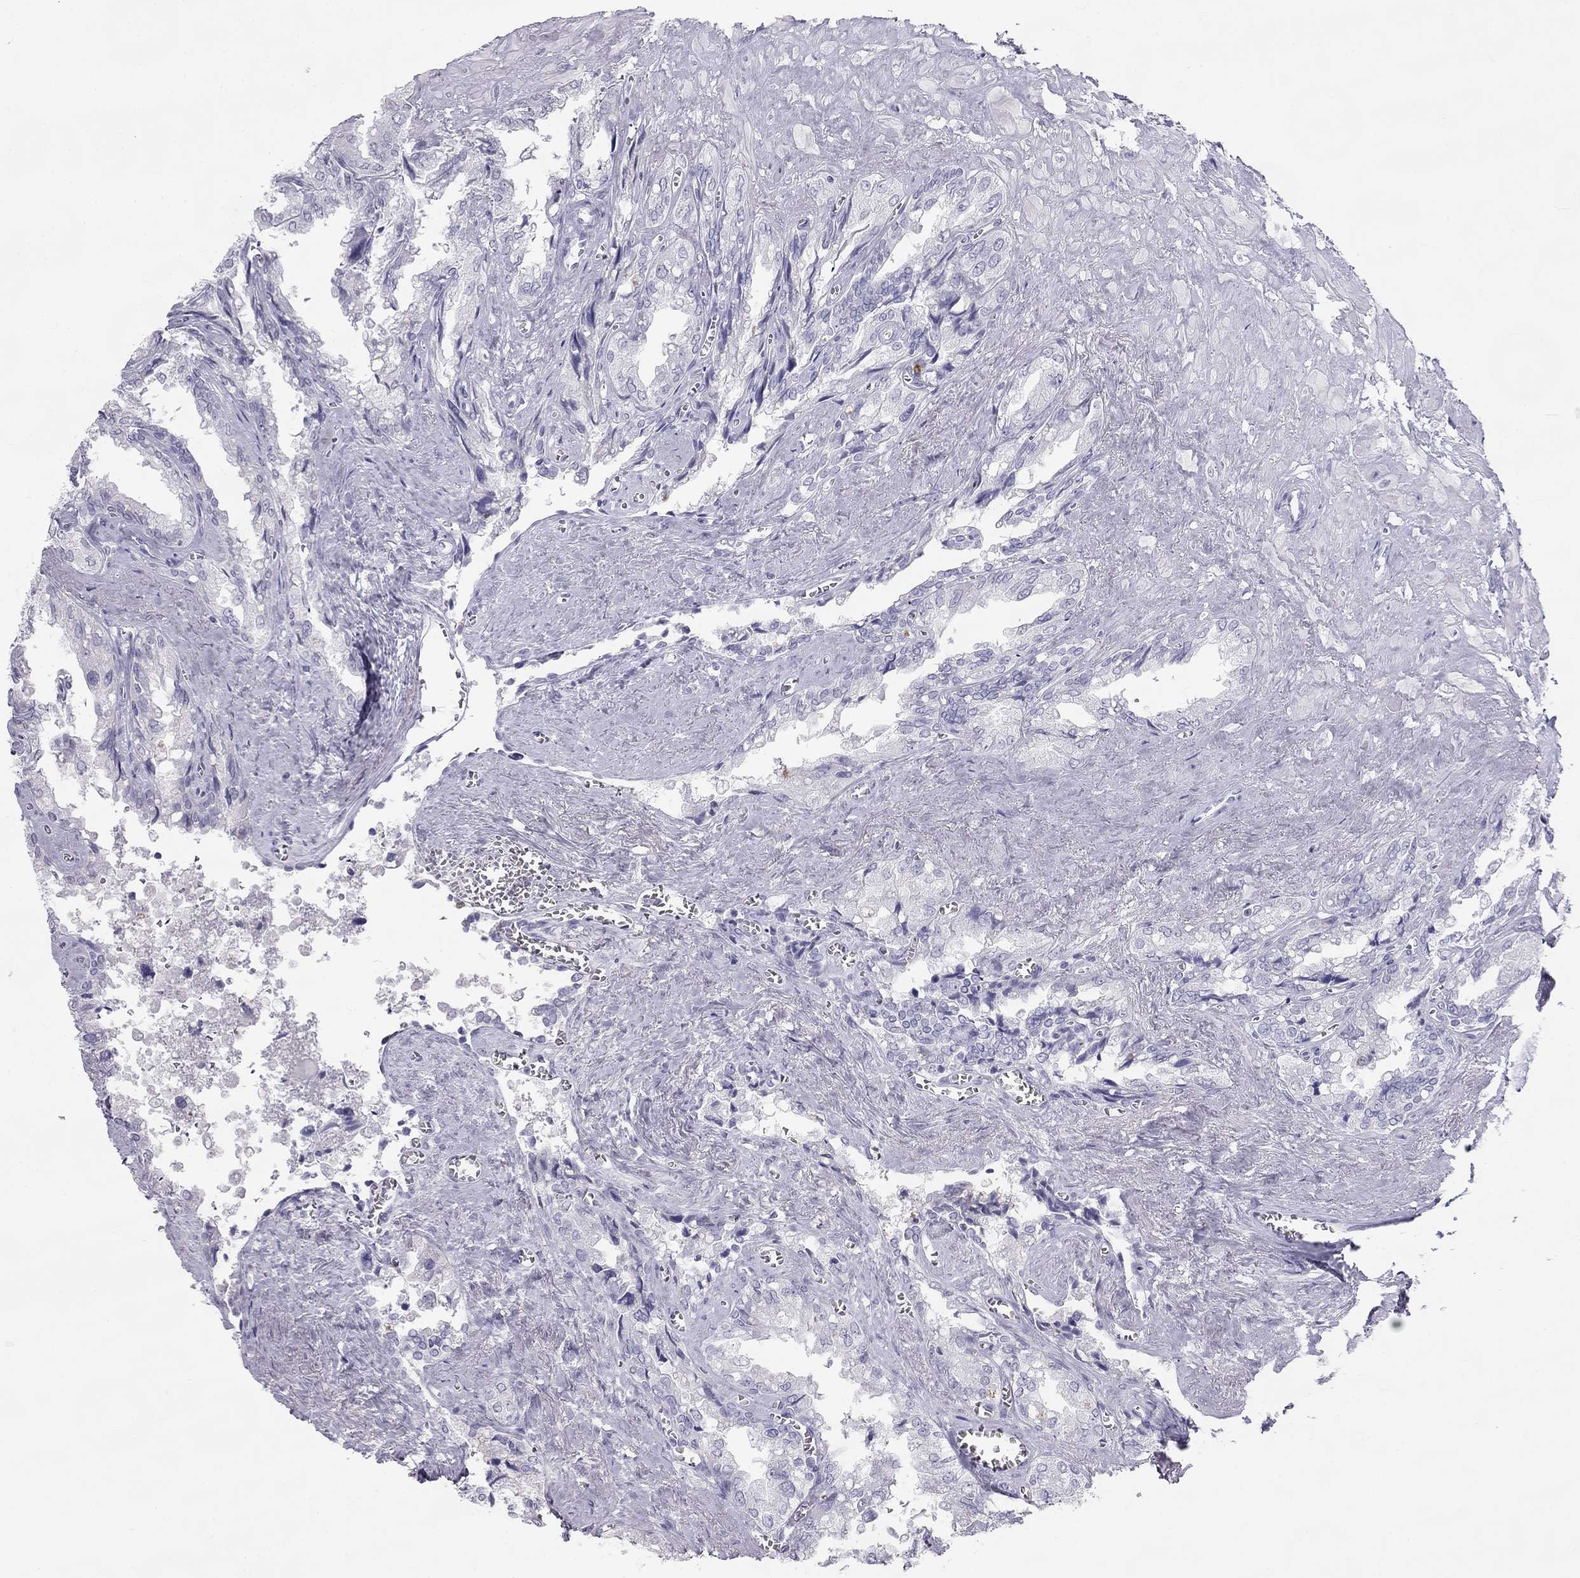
{"staining": {"intensity": "negative", "quantity": "none", "location": "none"}, "tissue": "seminal vesicle", "cell_type": "Glandular cells", "image_type": "normal", "snomed": [{"axis": "morphology", "description": "Normal tissue, NOS"}, {"axis": "topography", "description": "Seminal veicle"}], "caption": "This image is of normal seminal vesicle stained with immunohistochemistry to label a protein in brown with the nuclei are counter-stained blue. There is no staining in glandular cells.", "gene": "KLRG1", "patient": {"sex": "male", "age": 67}}